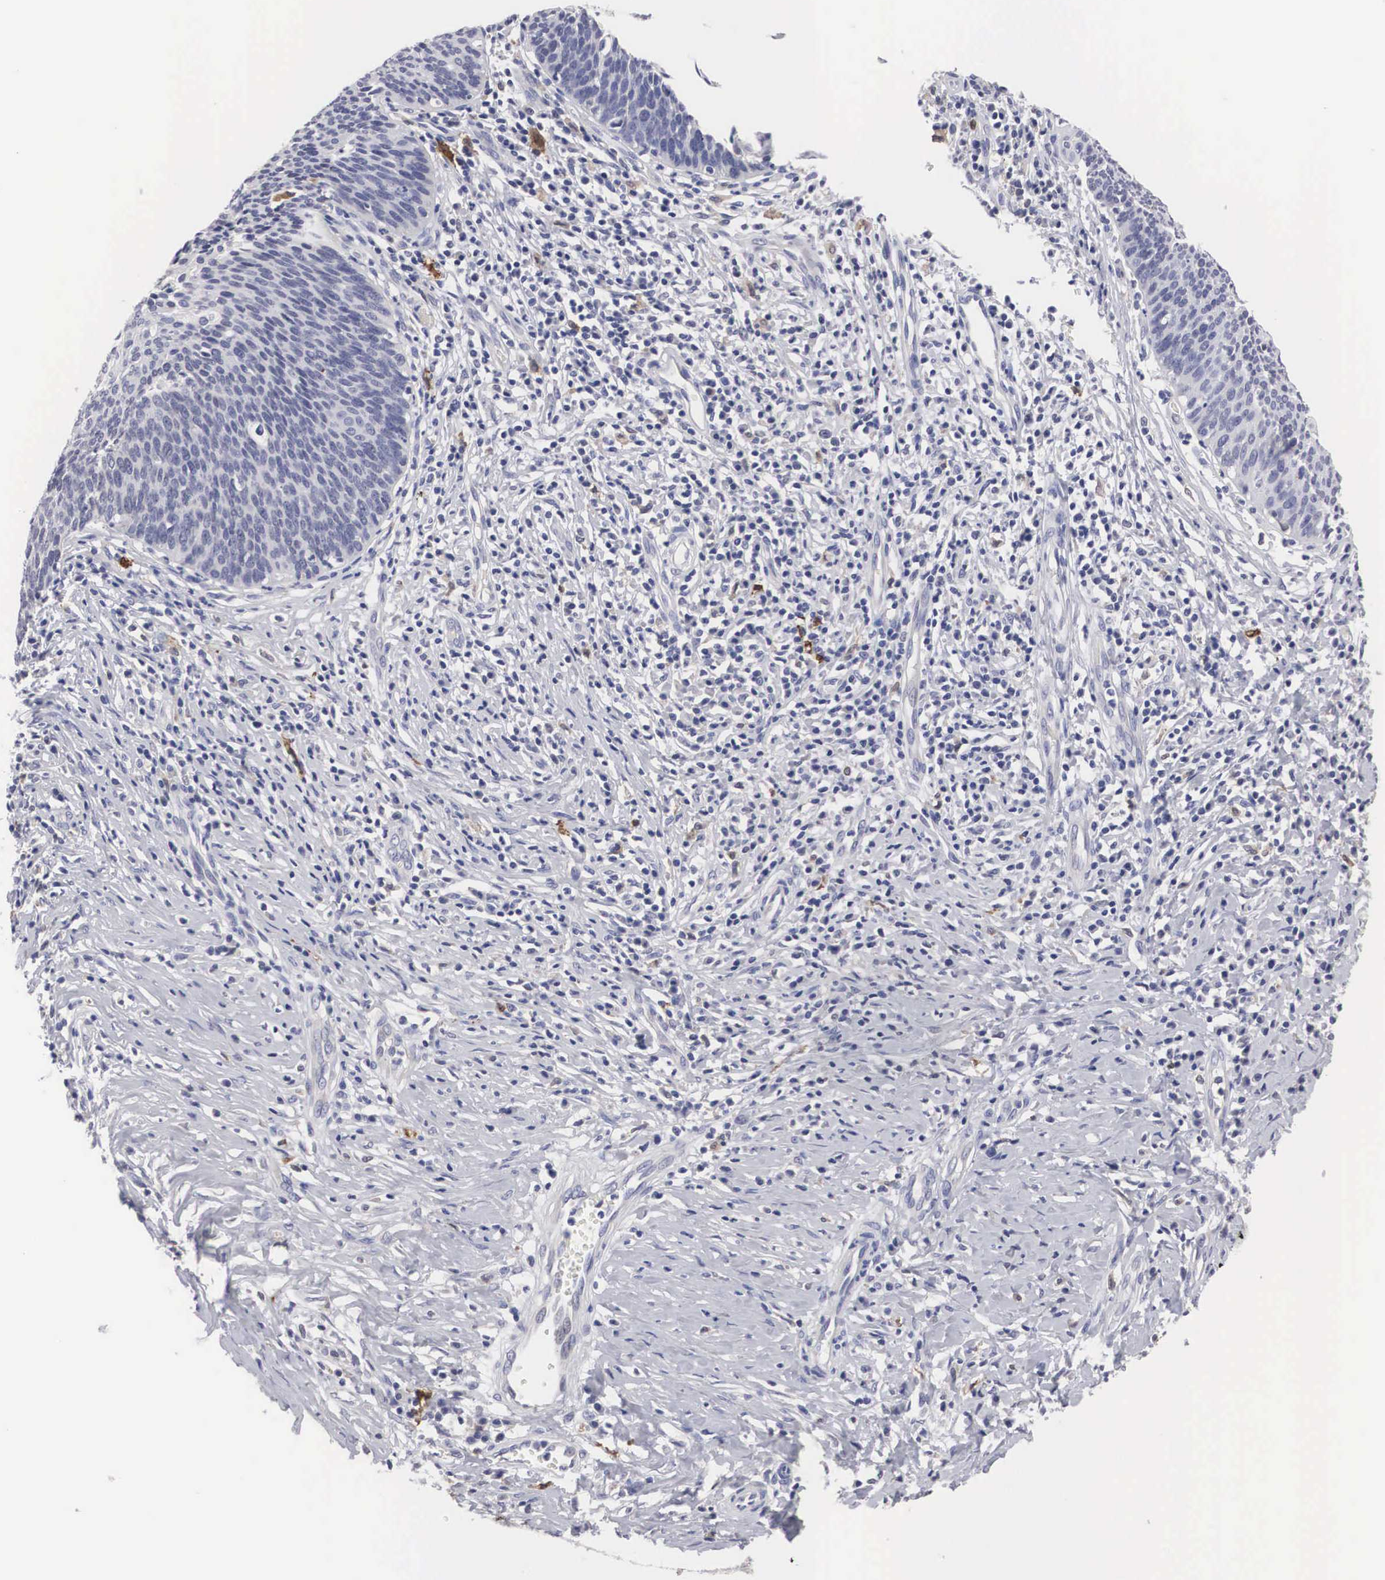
{"staining": {"intensity": "negative", "quantity": "none", "location": "none"}, "tissue": "cervical cancer", "cell_type": "Tumor cells", "image_type": "cancer", "snomed": [{"axis": "morphology", "description": "Squamous cell carcinoma, NOS"}, {"axis": "topography", "description": "Cervix"}], "caption": "This micrograph is of cervical squamous cell carcinoma stained with immunohistochemistry to label a protein in brown with the nuclei are counter-stained blue. There is no expression in tumor cells.", "gene": "HMOX1", "patient": {"sex": "female", "age": 41}}